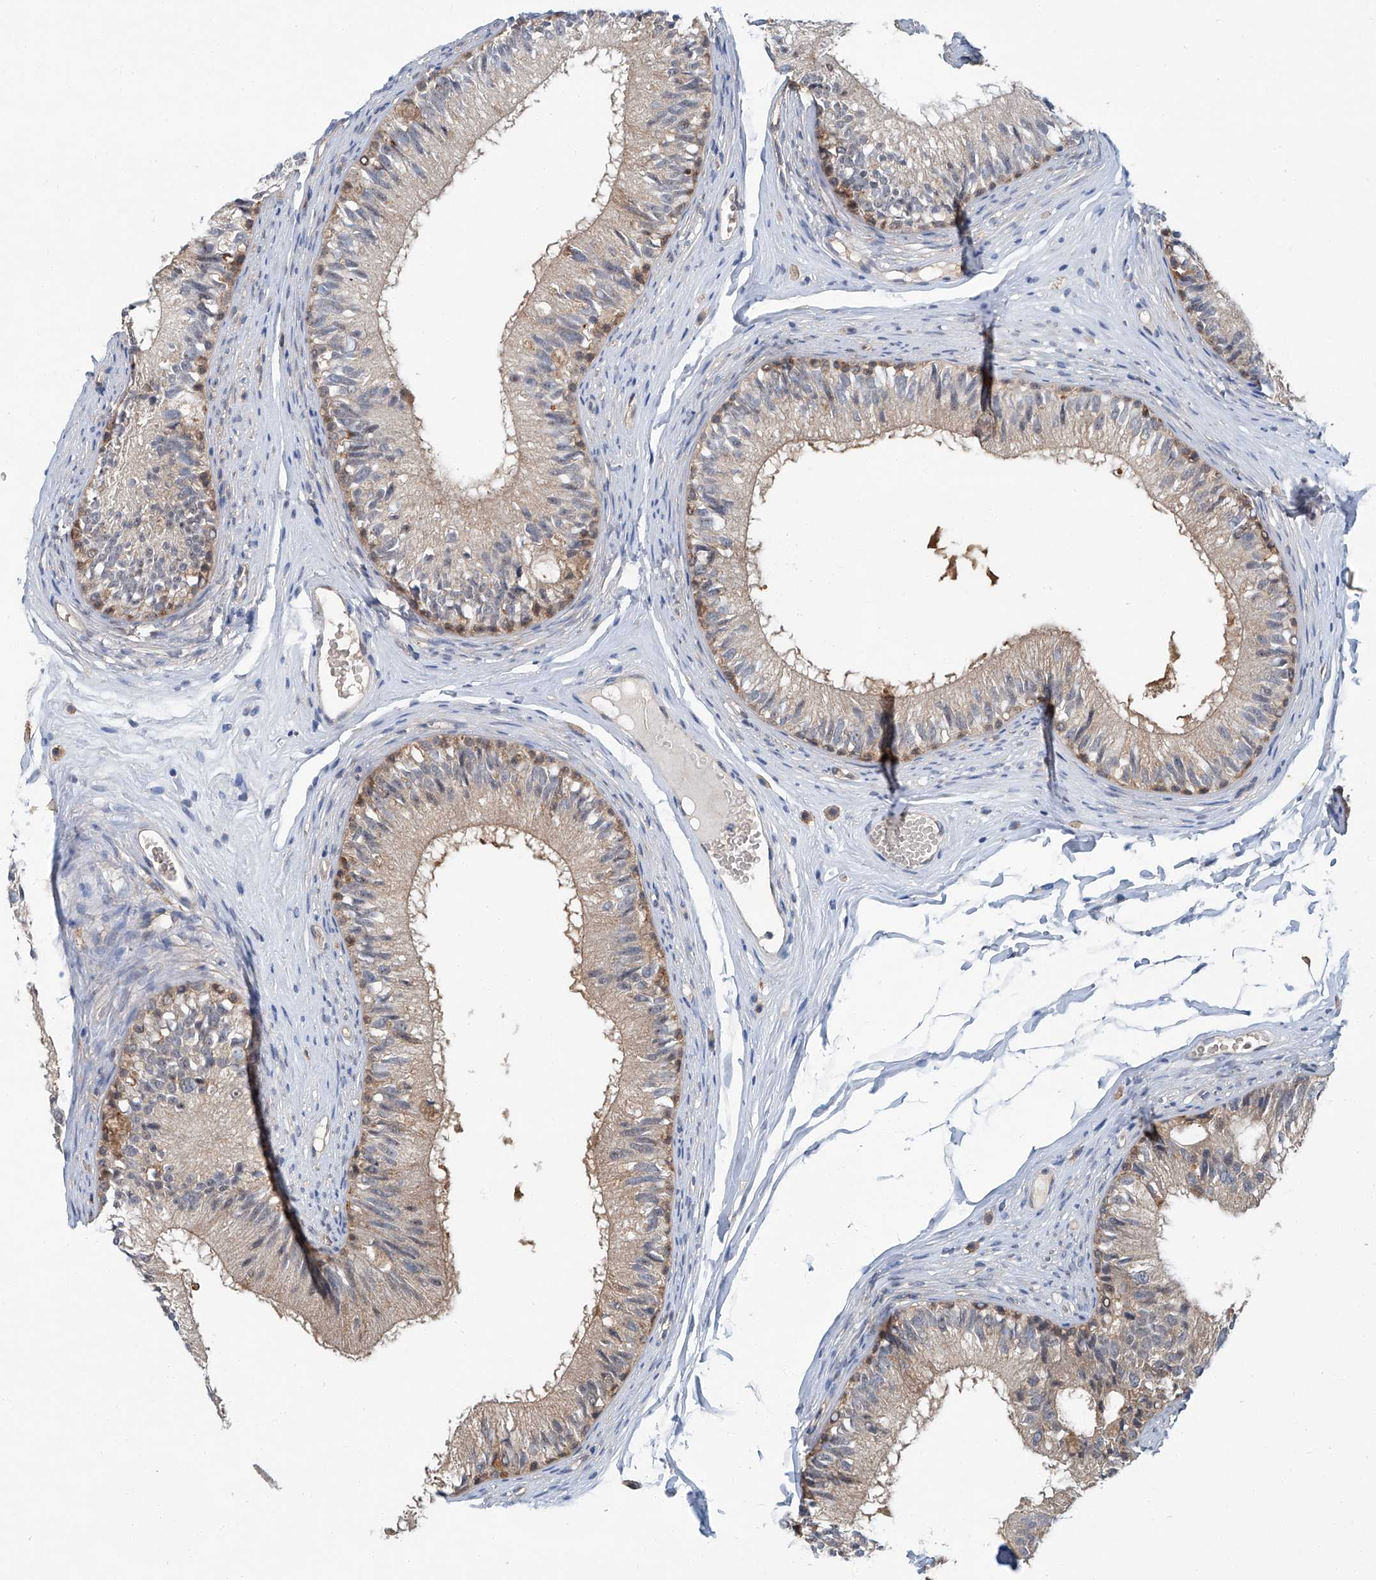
{"staining": {"intensity": "moderate", "quantity": "25%-75%", "location": "cytoplasmic/membranous,nuclear"}, "tissue": "epididymis", "cell_type": "Glandular cells", "image_type": "normal", "snomed": [{"axis": "morphology", "description": "Normal tissue, NOS"}, {"axis": "morphology", "description": "Seminoma in situ"}, {"axis": "topography", "description": "Testis"}, {"axis": "topography", "description": "Epididymis"}], "caption": "IHC of normal human epididymis displays medium levels of moderate cytoplasmic/membranous,nuclear staining in about 25%-75% of glandular cells. The protein of interest is shown in brown color, while the nuclei are stained blue.", "gene": "CLK1", "patient": {"sex": "male", "age": 28}}